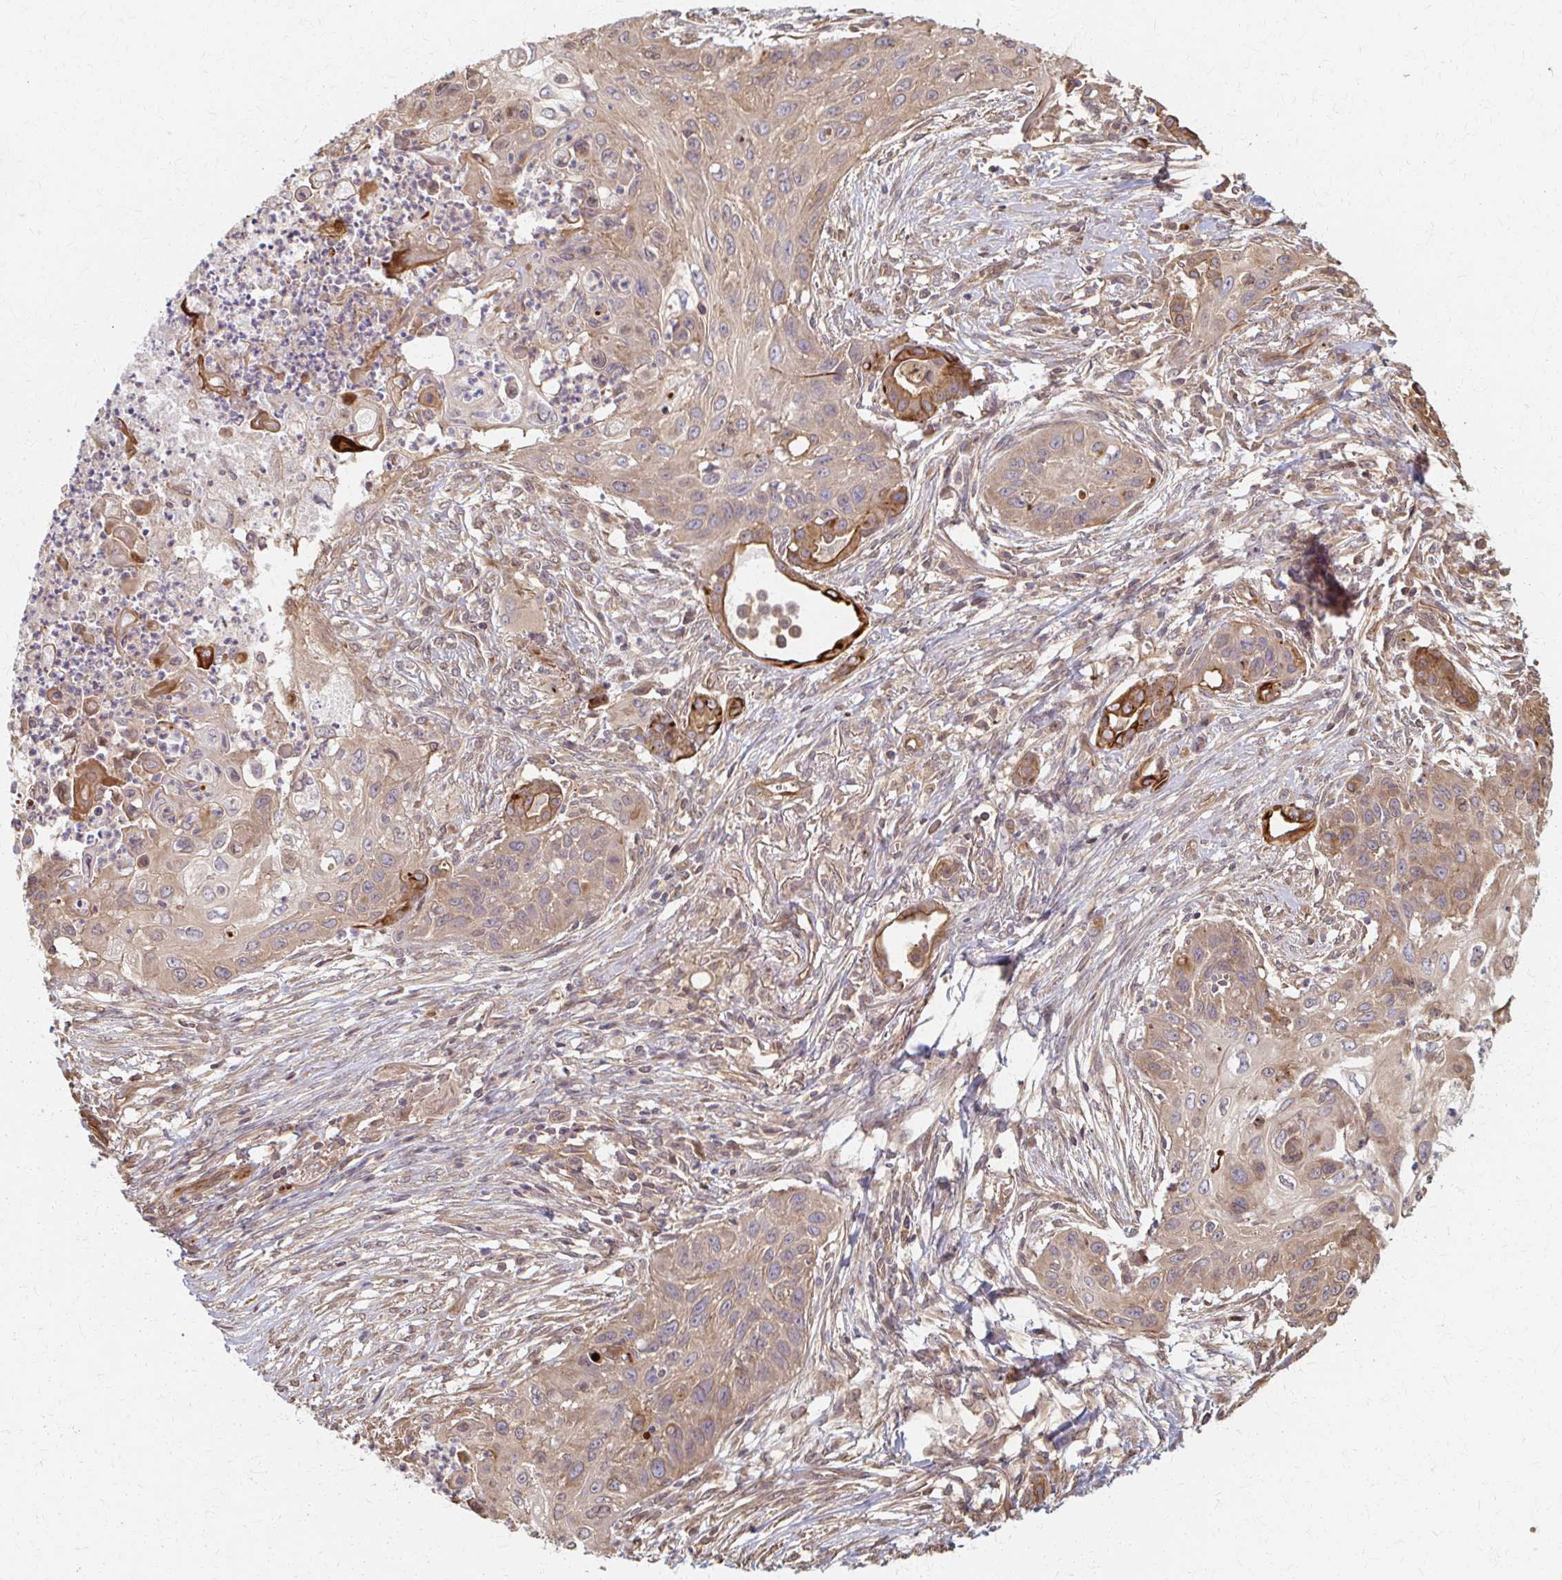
{"staining": {"intensity": "moderate", "quantity": ">75%", "location": "cytoplasmic/membranous"}, "tissue": "lung cancer", "cell_type": "Tumor cells", "image_type": "cancer", "snomed": [{"axis": "morphology", "description": "Squamous cell carcinoma, NOS"}, {"axis": "topography", "description": "Lung"}], "caption": "About >75% of tumor cells in human squamous cell carcinoma (lung) exhibit moderate cytoplasmic/membranous protein expression as visualized by brown immunohistochemical staining.", "gene": "ARHGAP35", "patient": {"sex": "male", "age": 71}}